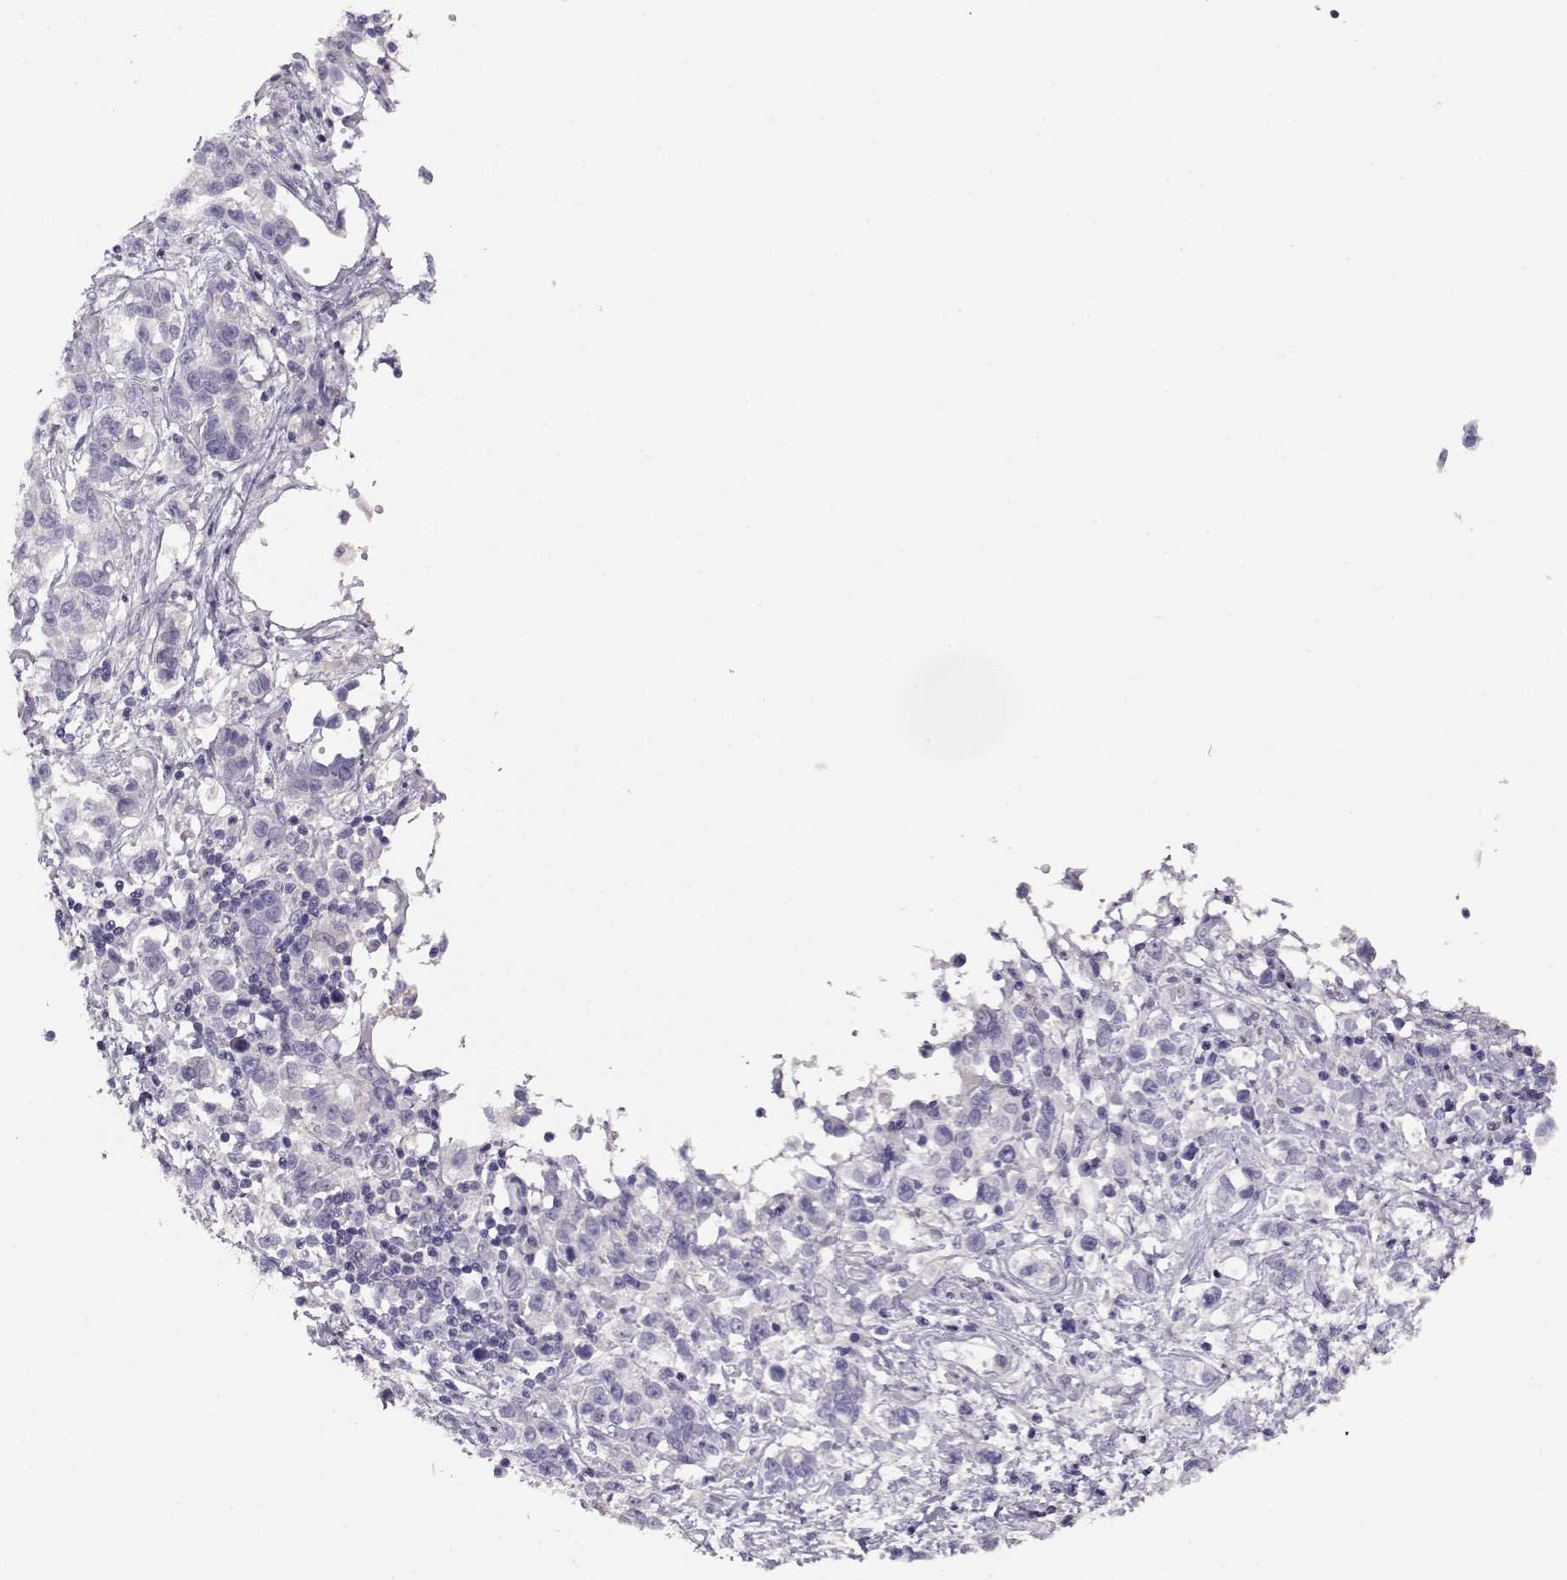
{"staining": {"intensity": "negative", "quantity": "none", "location": "none"}, "tissue": "stomach cancer", "cell_type": "Tumor cells", "image_type": "cancer", "snomed": [{"axis": "morphology", "description": "Adenocarcinoma, NOS"}, {"axis": "topography", "description": "Stomach"}], "caption": "This photomicrograph is of stomach cancer stained with immunohistochemistry (IHC) to label a protein in brown with the nuclei are counter-stained blue. There is no positivity in tumor cells.", "gene": "NDRG4", "patient": {"sex": "male", "age": 93}}